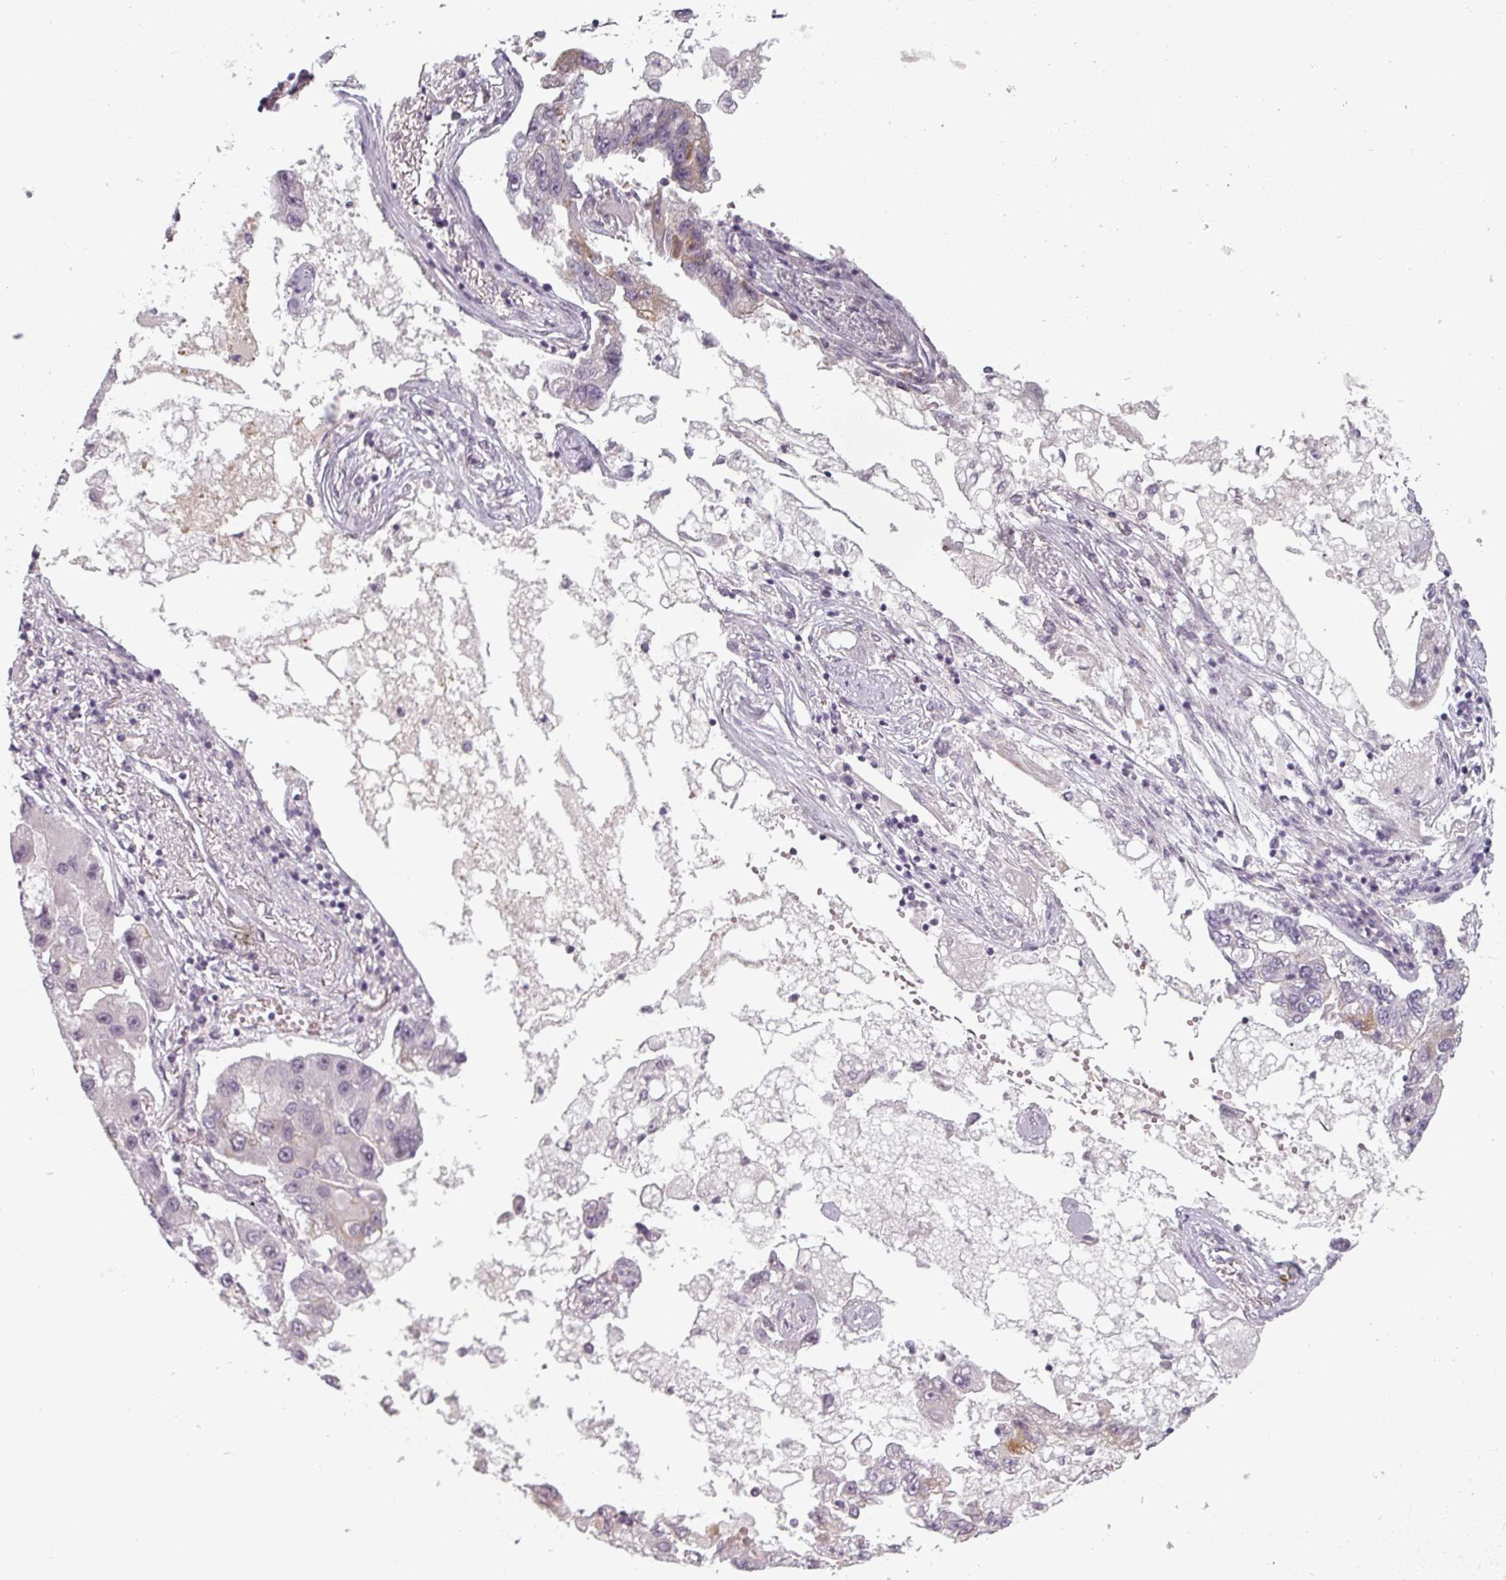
{"staining": {"intensity": "negative", "quantity": "none", "location": "none"}, "tissue": "lung cancer", "cell_type": "Tumor cells", "image_type": "cancer", "snomed": [{"axis": "morphology", "description": "Adenocarcinoma, NOS"}, {"axis": "topography", "description": "Lung"}], "caption": "This micrograph is of lung cancer stained with immunohistochemistry (IHC) to label a protein in brown with the nuclei are counter-stained blue. There is no positivity in tumor cells.", "gene": "SLC16A9", "patient": {"sex": "female", "age": 54}}